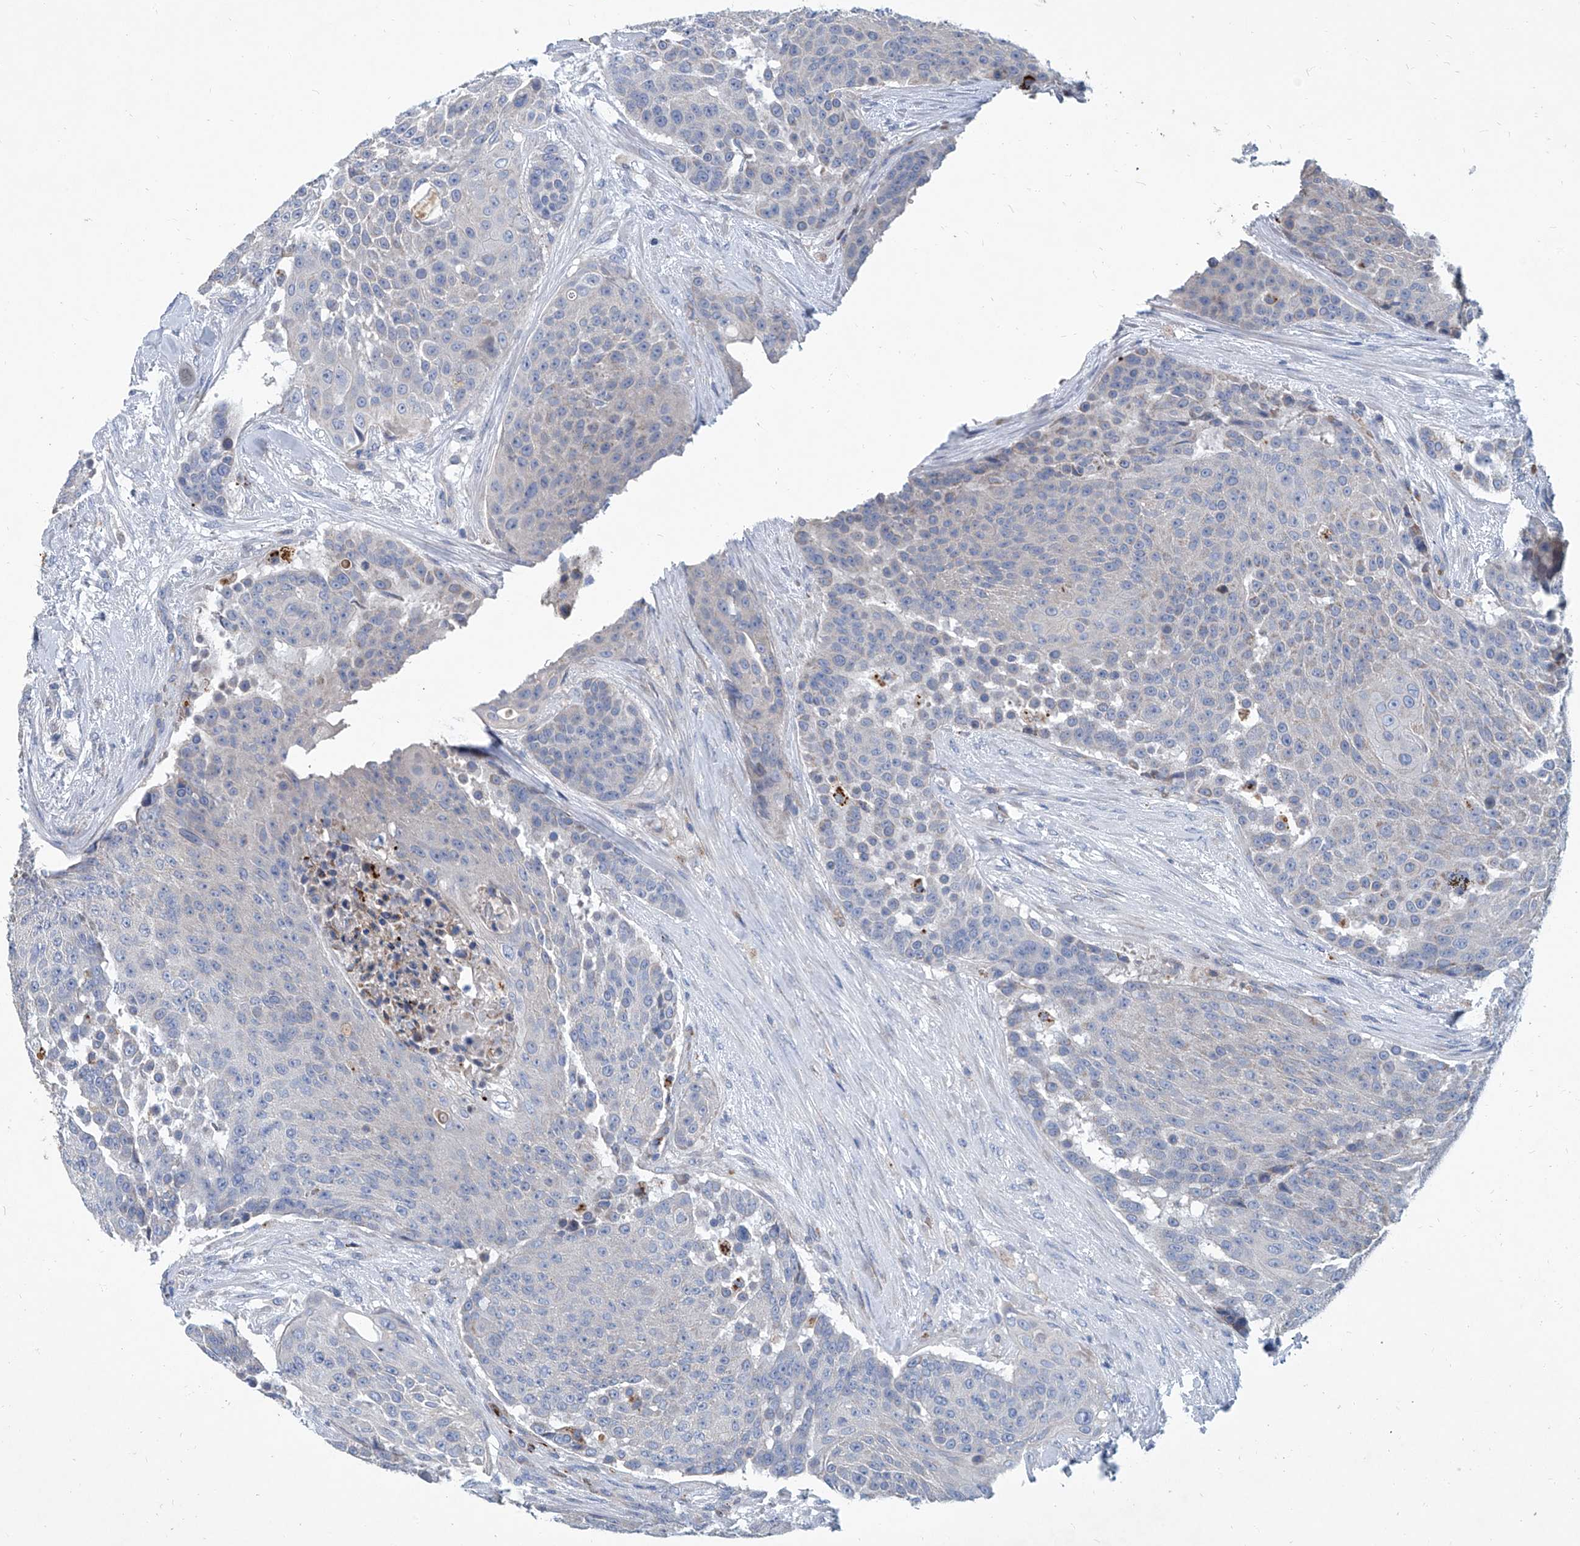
{"staining": {"intensity": "negative", "quantity": "none", "location": "none"}, "tissue": "urothelial cancer", "cell_type": "Tumor cells", "image_type": "cancer", "snomed": [{"axis": "morphology", "description": "Urothelial carcinoma, High grade"}, {"axis": "topography", "description": "Urinary bladder"}], "caption": "Immunohistochemical staining of urothelial cancer exhibits no significant positivity in tumor cells.", "gene": "FPR2", "patient": {"sex": "female", "age": 63}}